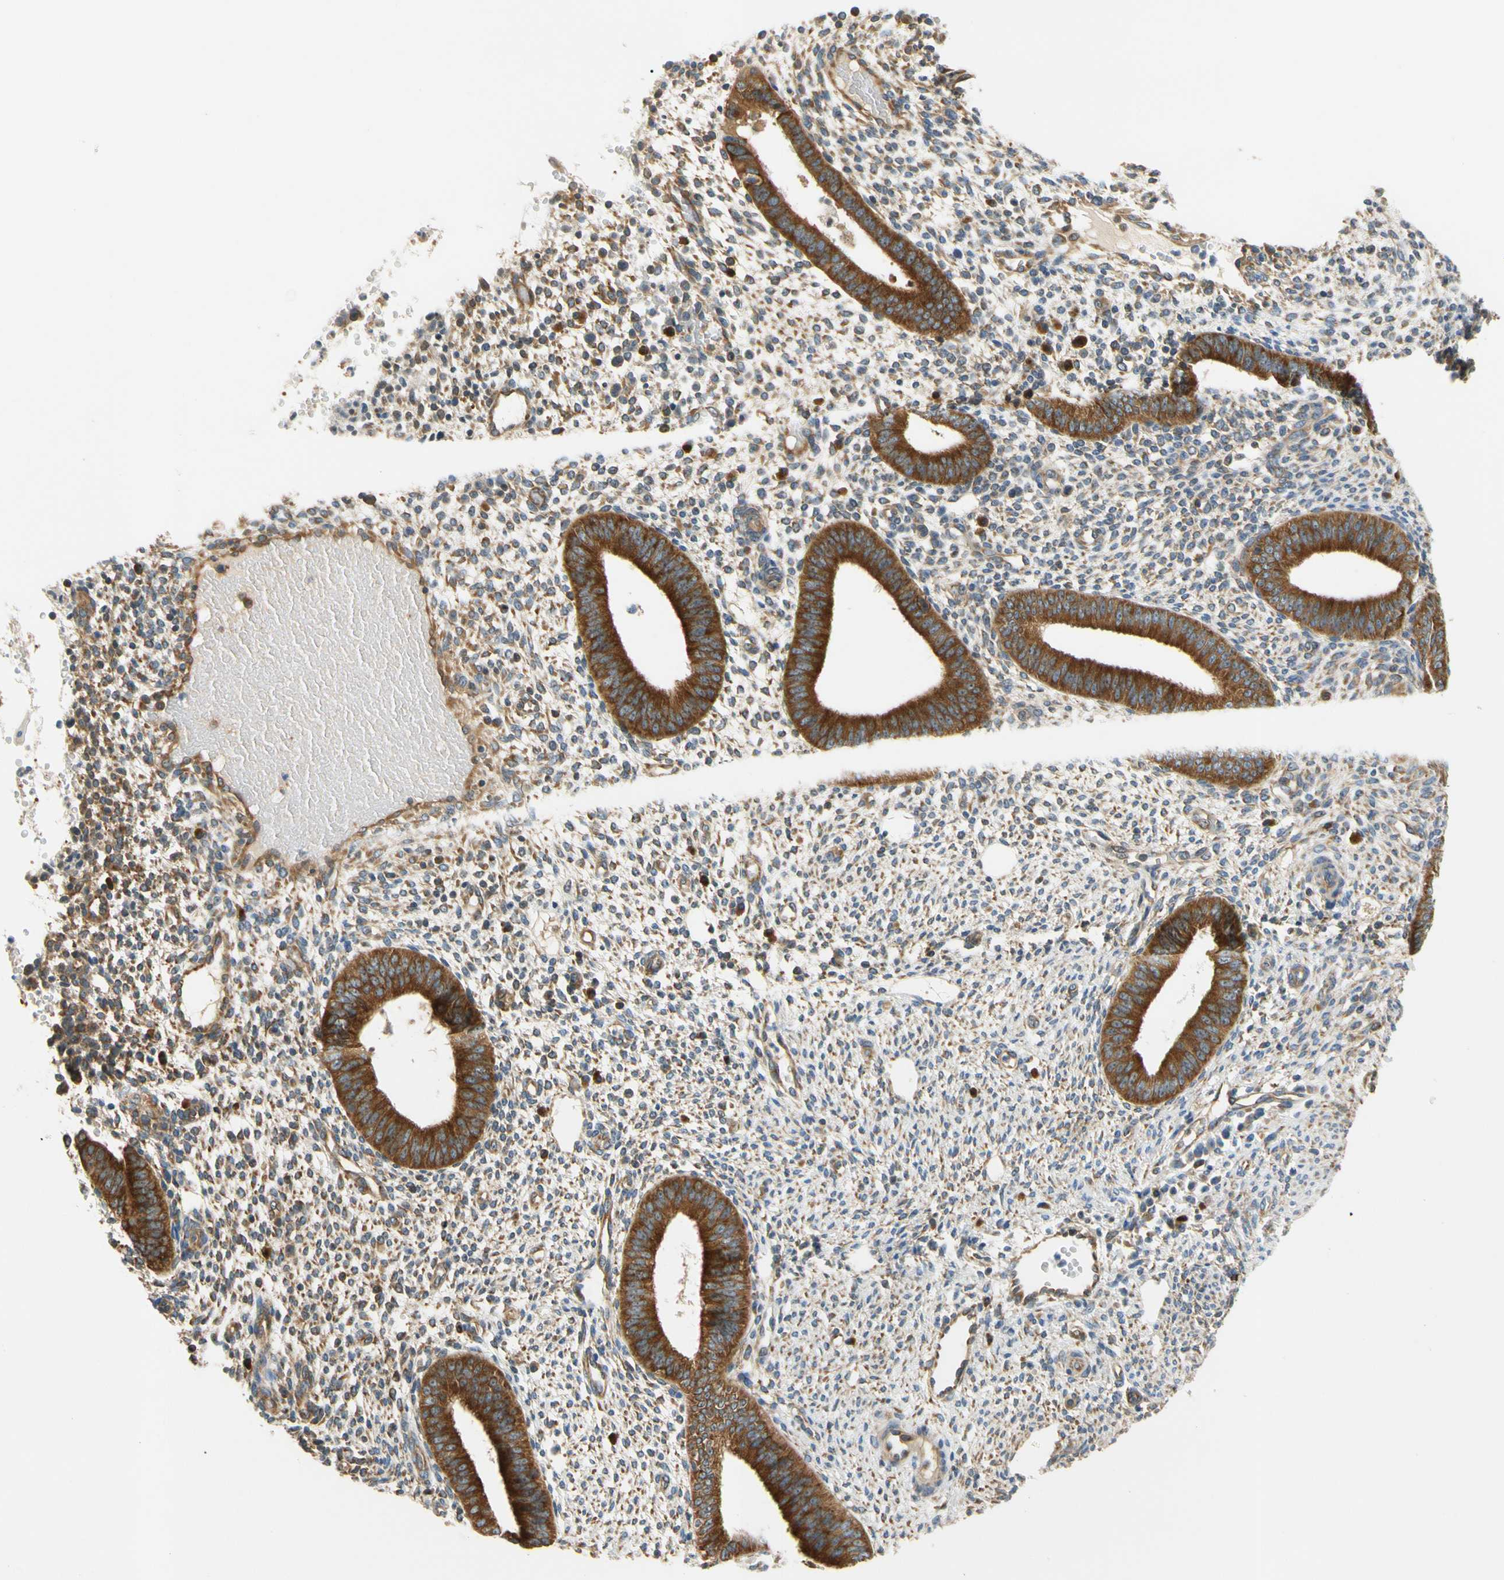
{"staining": {"intensity": "moderate", "quantity": "25%-75%", "location": "cytoplasmic/membranous"}, "tissue": "endometrium", "cell_type": "Cells in endometrial stroma", "image_type": "normal", "snomed": [{"axis": "morphology", "description": "Normal tissue, NOS"}, {"axis": "topography", "description": "Endometrium"}], "caption": "Immunohistochemistry image of benign endometrium: endometrium stained using immunohistochemistry (IHC) shows medium levels of moderate protein expression localized specifically in the cytoplasmic/membranous of cells in endometrial stroma, appearing as a cytoplasmic/membranous brown color.", "gene": "LRRC47", "patient": {"sex": "female", "age": 35}}